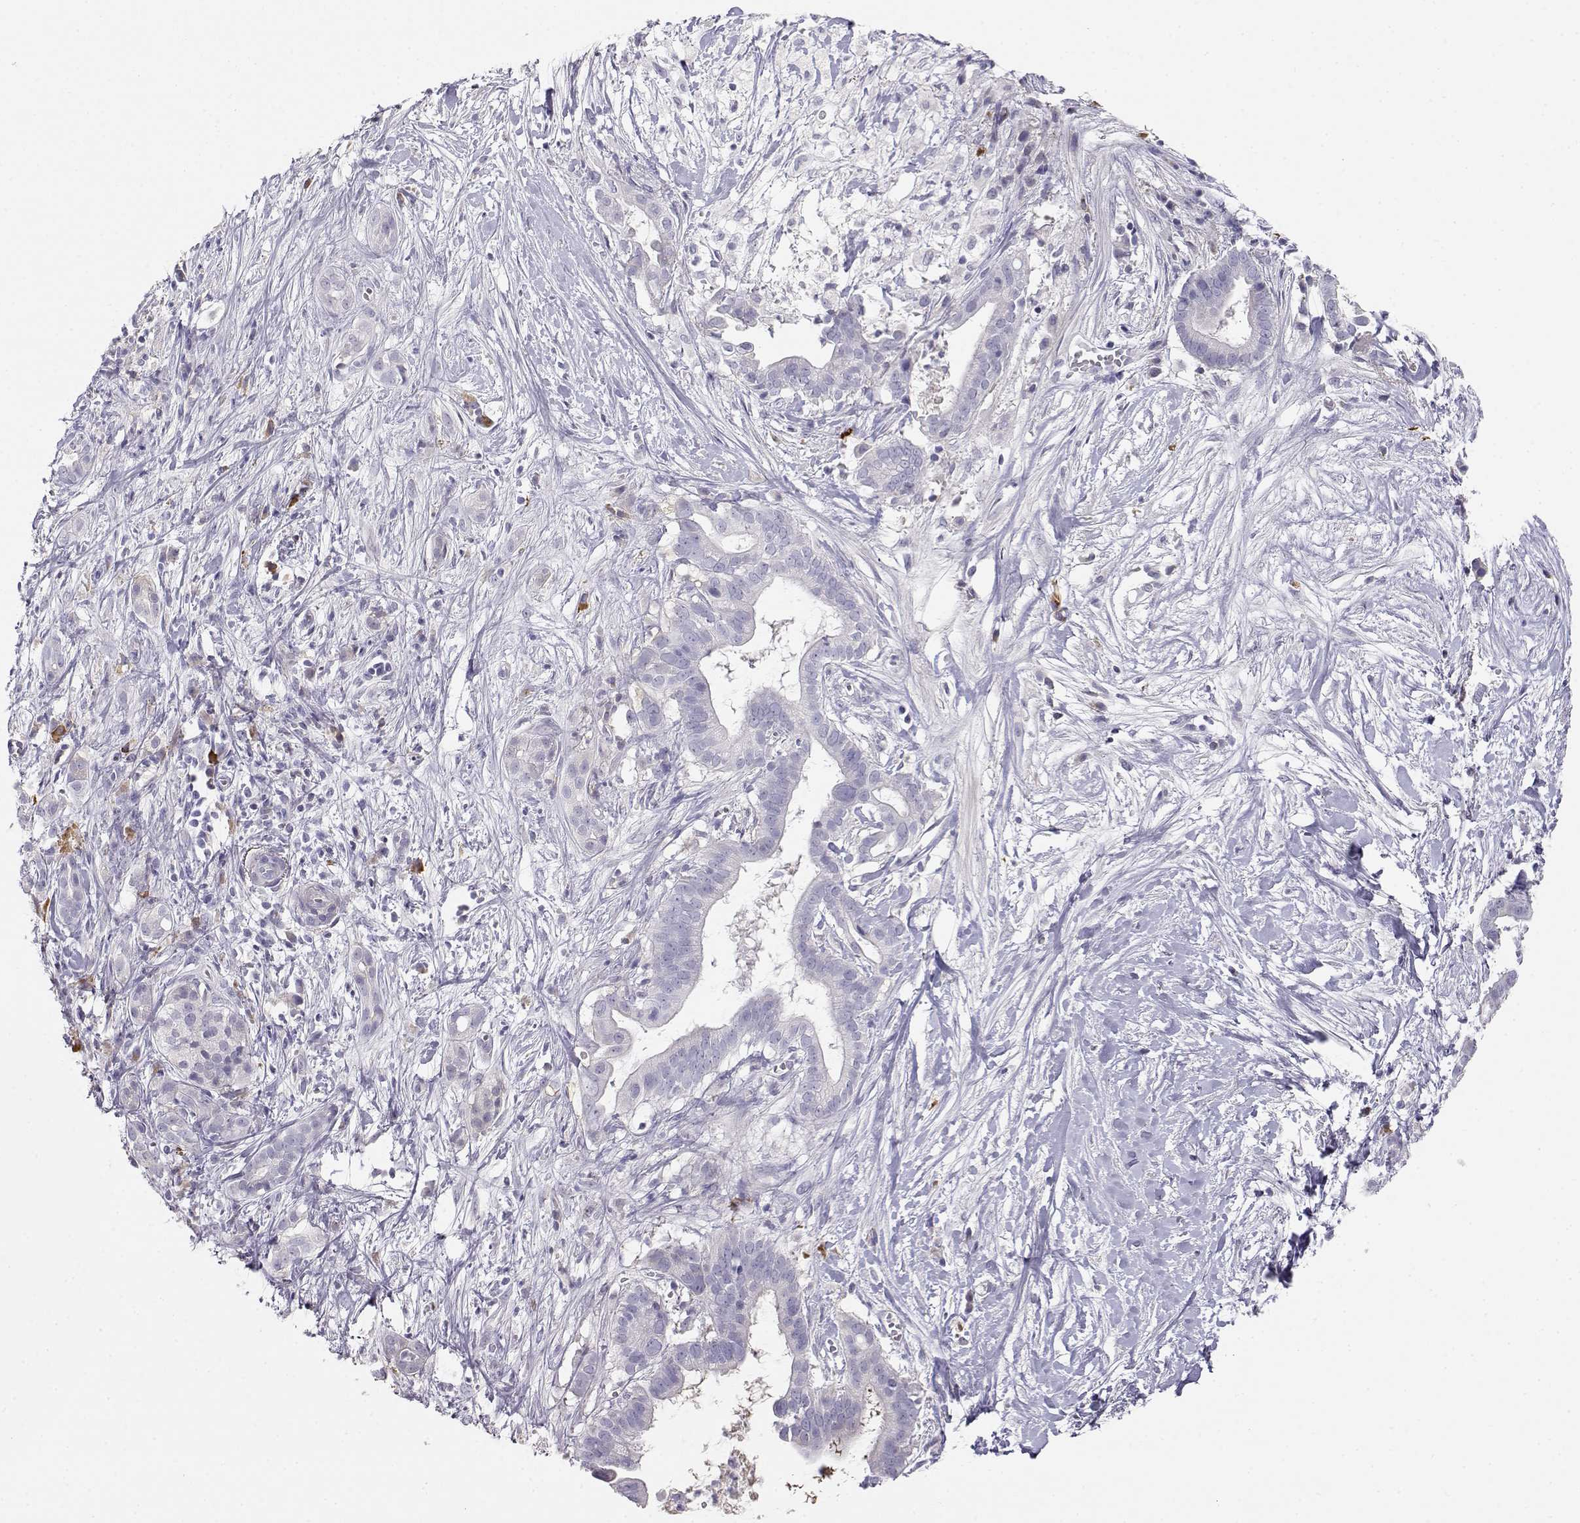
{"staining": {"intensity": "negative", "quantity": "none", "location": "none"}, "tissue": "pancreatic cancer", "cell_type": "Tumor cells", "image_type": "cancer", "snomed": [{"axis": "morphology", "description": "Adenocarcinoma, NOS"}, {"axis": "topography", "description": "Pancreas"}], "caption": "Adenocarcinoma (pancreatic) stained for a protein using immunohistochemistry (IHC) shows no positivity tumor cells.", "gene": "CDHR1", "patient": {"sex": "male", "age": 61}}